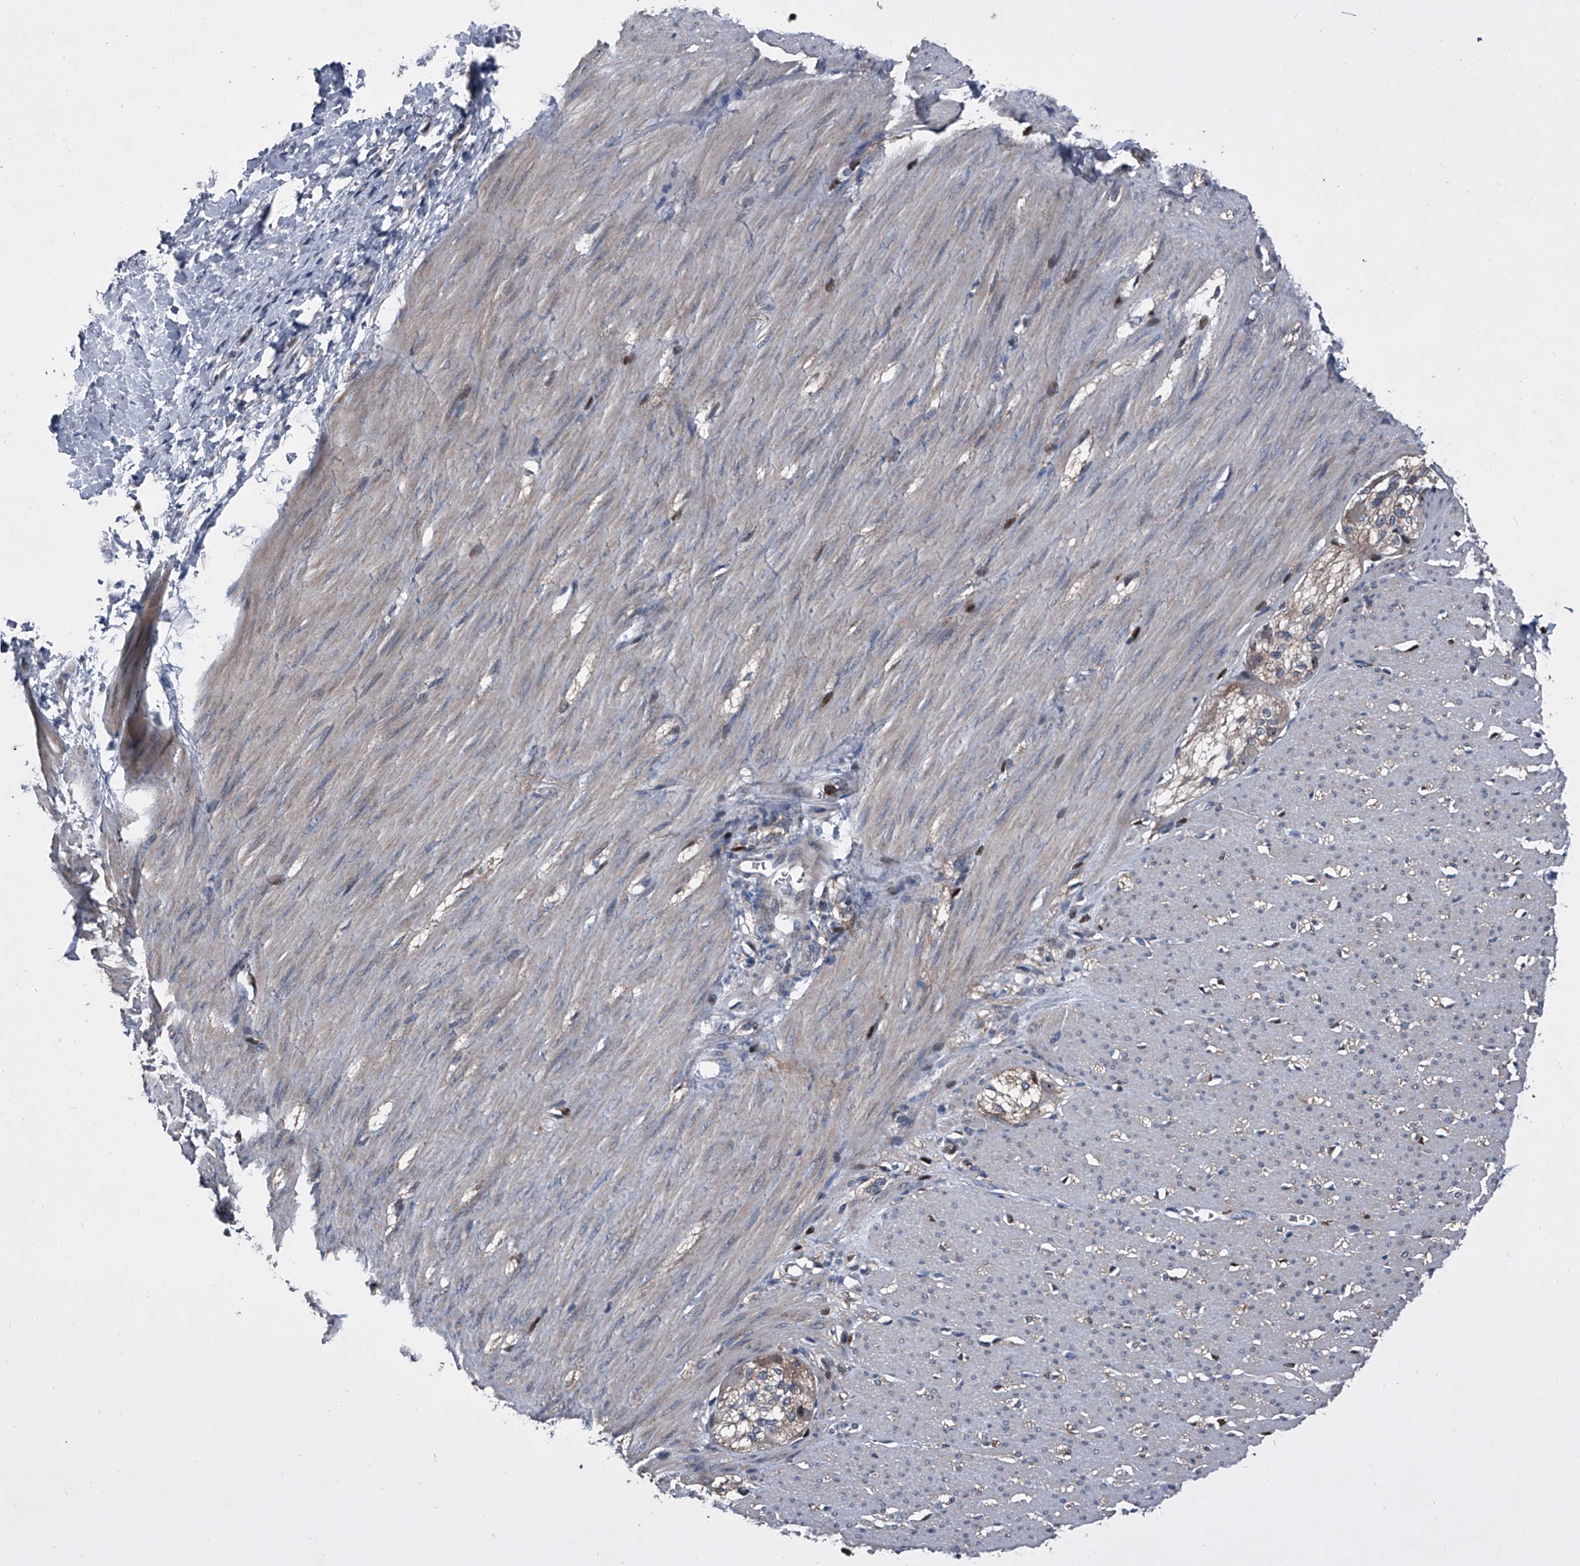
{"staining": {"intensity": "negative", "quantity": "none", "location": "none"}, "tissue": "smooth muscle", "cell_type": "Smooth muscle cells", "image_type": "normal", "snomed": [{"axis": "morphology", "description": "Normal tissue, NOS"}, {"axis": "morphology", "description": "Adenocarcinoma, NOS"}, {"axis": "topography", "description": "Colon"}, {"axis": "topography", "description": "Peripheral nerve tissue"}], "caption": "IHC micrograph of normal smooth muscle stained for a protein (brown), which shows no expression in smooth muscle cells.", "gene": "CEP85L", "patient": {"sex": "male", "age": 14}}